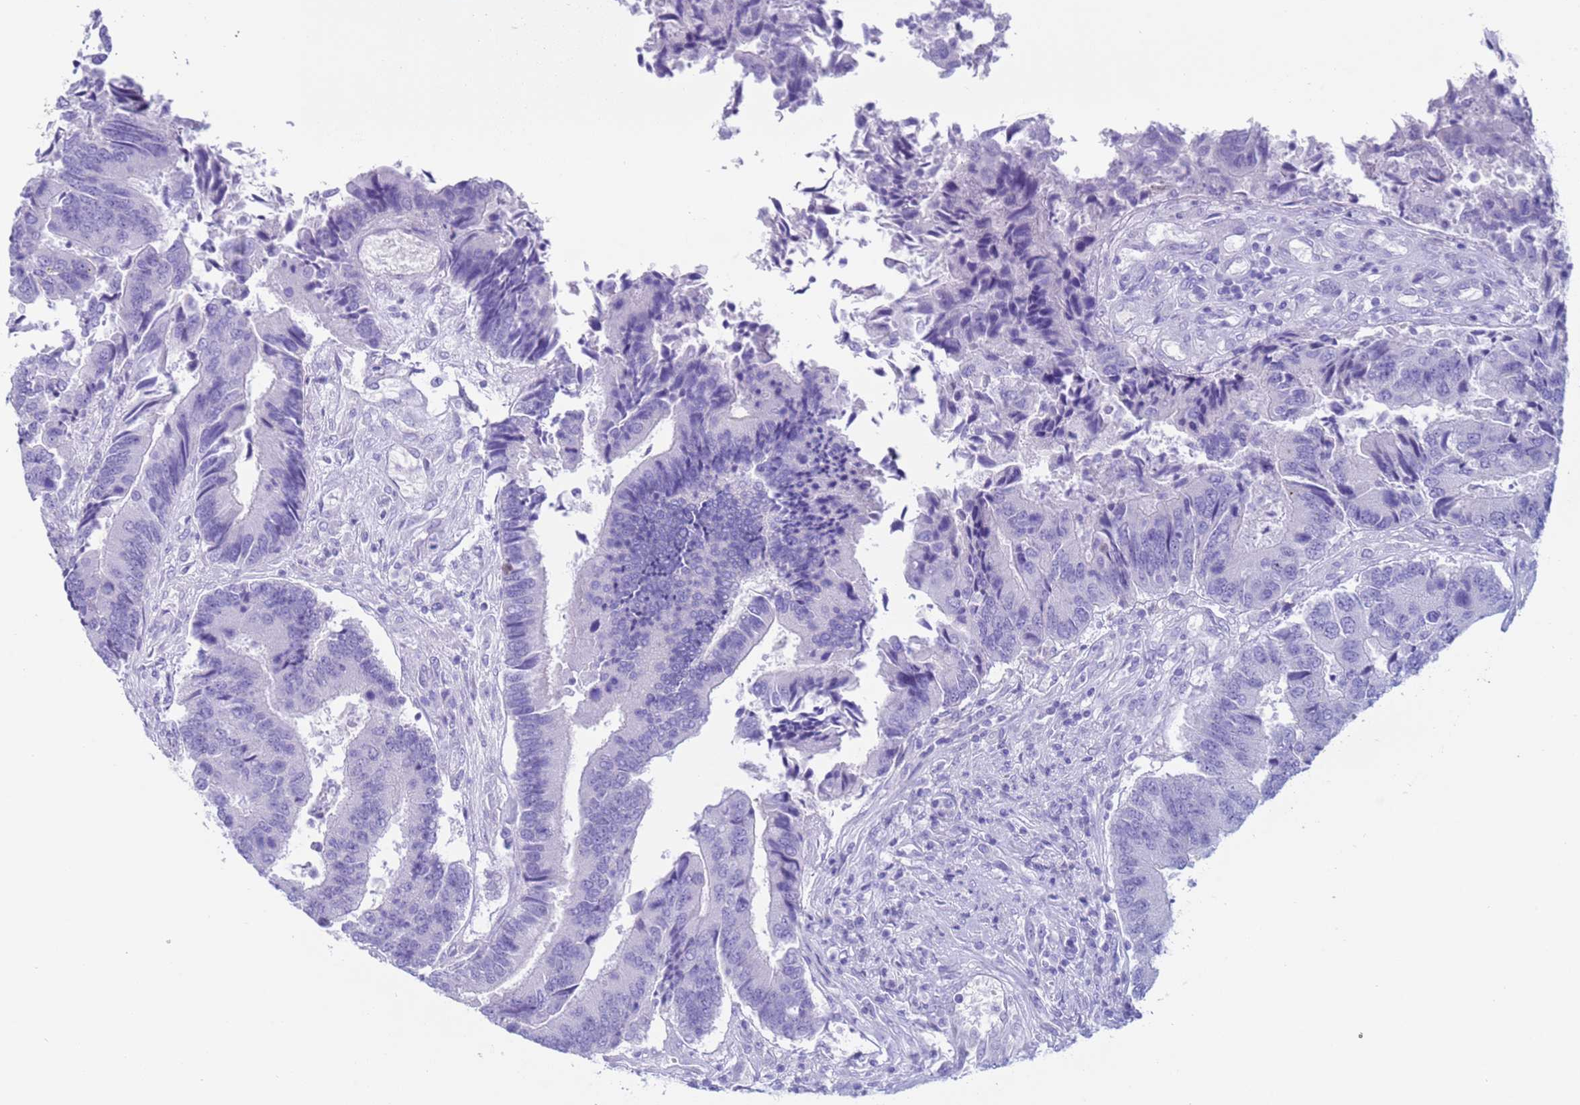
{"staining": {"intensity": "negative", "quantity": "none", "location": "none"}, "tissue": "colorectal cancer", "cell_type": "Tumor cells", "image_type": "cancer", "snomed": [{"axis": "morphology", "description": "Adenocarcinoma, NOS"}, {"axis": "topography", "description": "Colon"}], "caption": "Immunohistochemical staining of human colorectal adenocarcinoma demonstrates no significant positivity in tumor cells.", "gene": "CST4", "patient": {"sex": "female", "age": 67}}